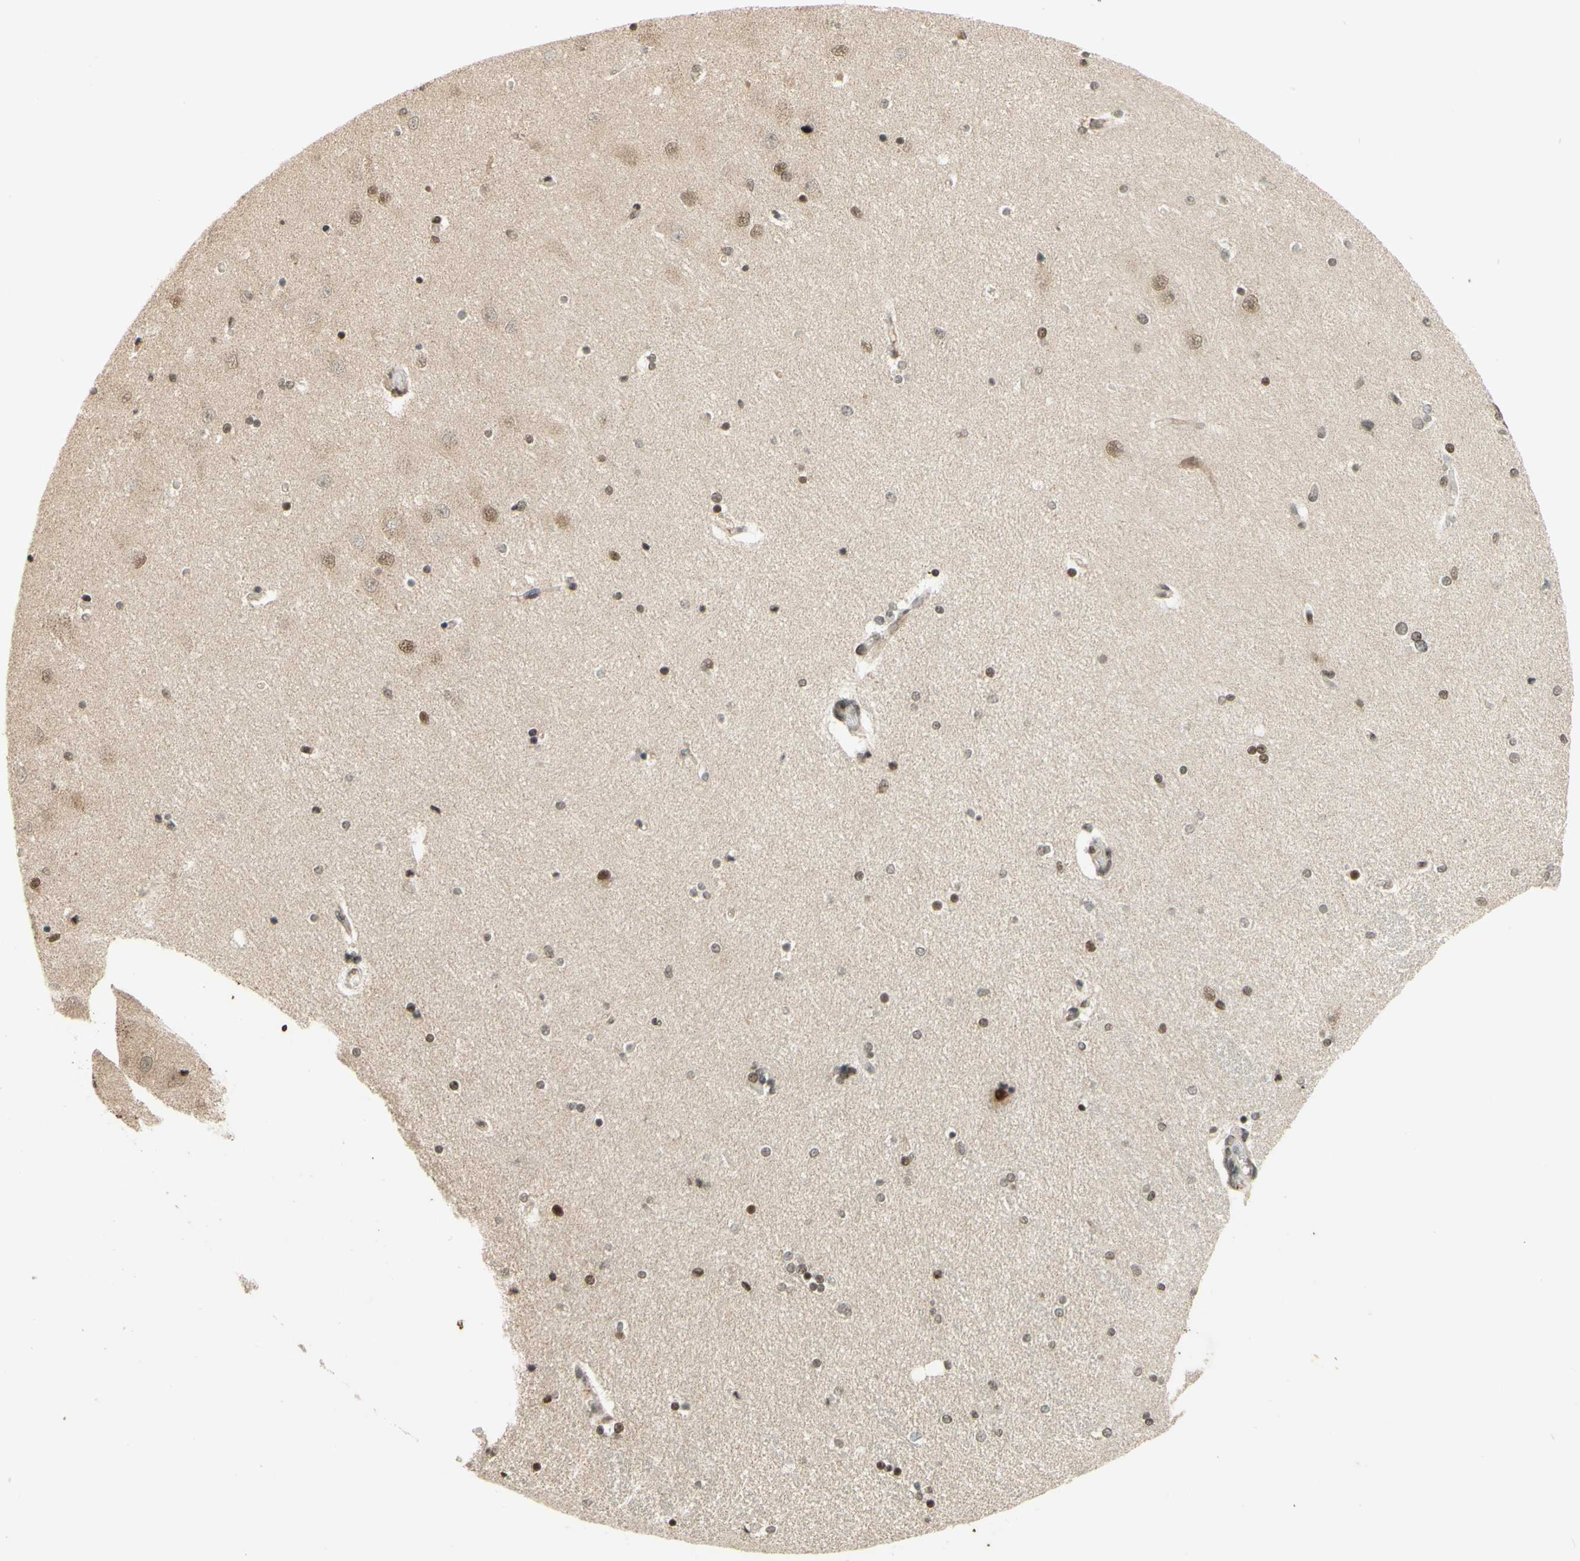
{"staining": {"intensity": "moderate", "quantity": ">75%", "location": "nuclear"}, "tissue": "hippocampus", "cell_type": "Glial cells", "image_type": "normal", "snomed": [{"axis": "morphology", "description": "Normal tissue, NOS"}, {"axis": "topography", "description": "Hippocampus"}], "caption": "The photomicrograph demonstrates staining of benign hippocampus, revealing moderate nuclear protein staining (brown color) within glial cells.", "gene": "SMARCB1", "patient": {"sex": "female", "age": 54}}